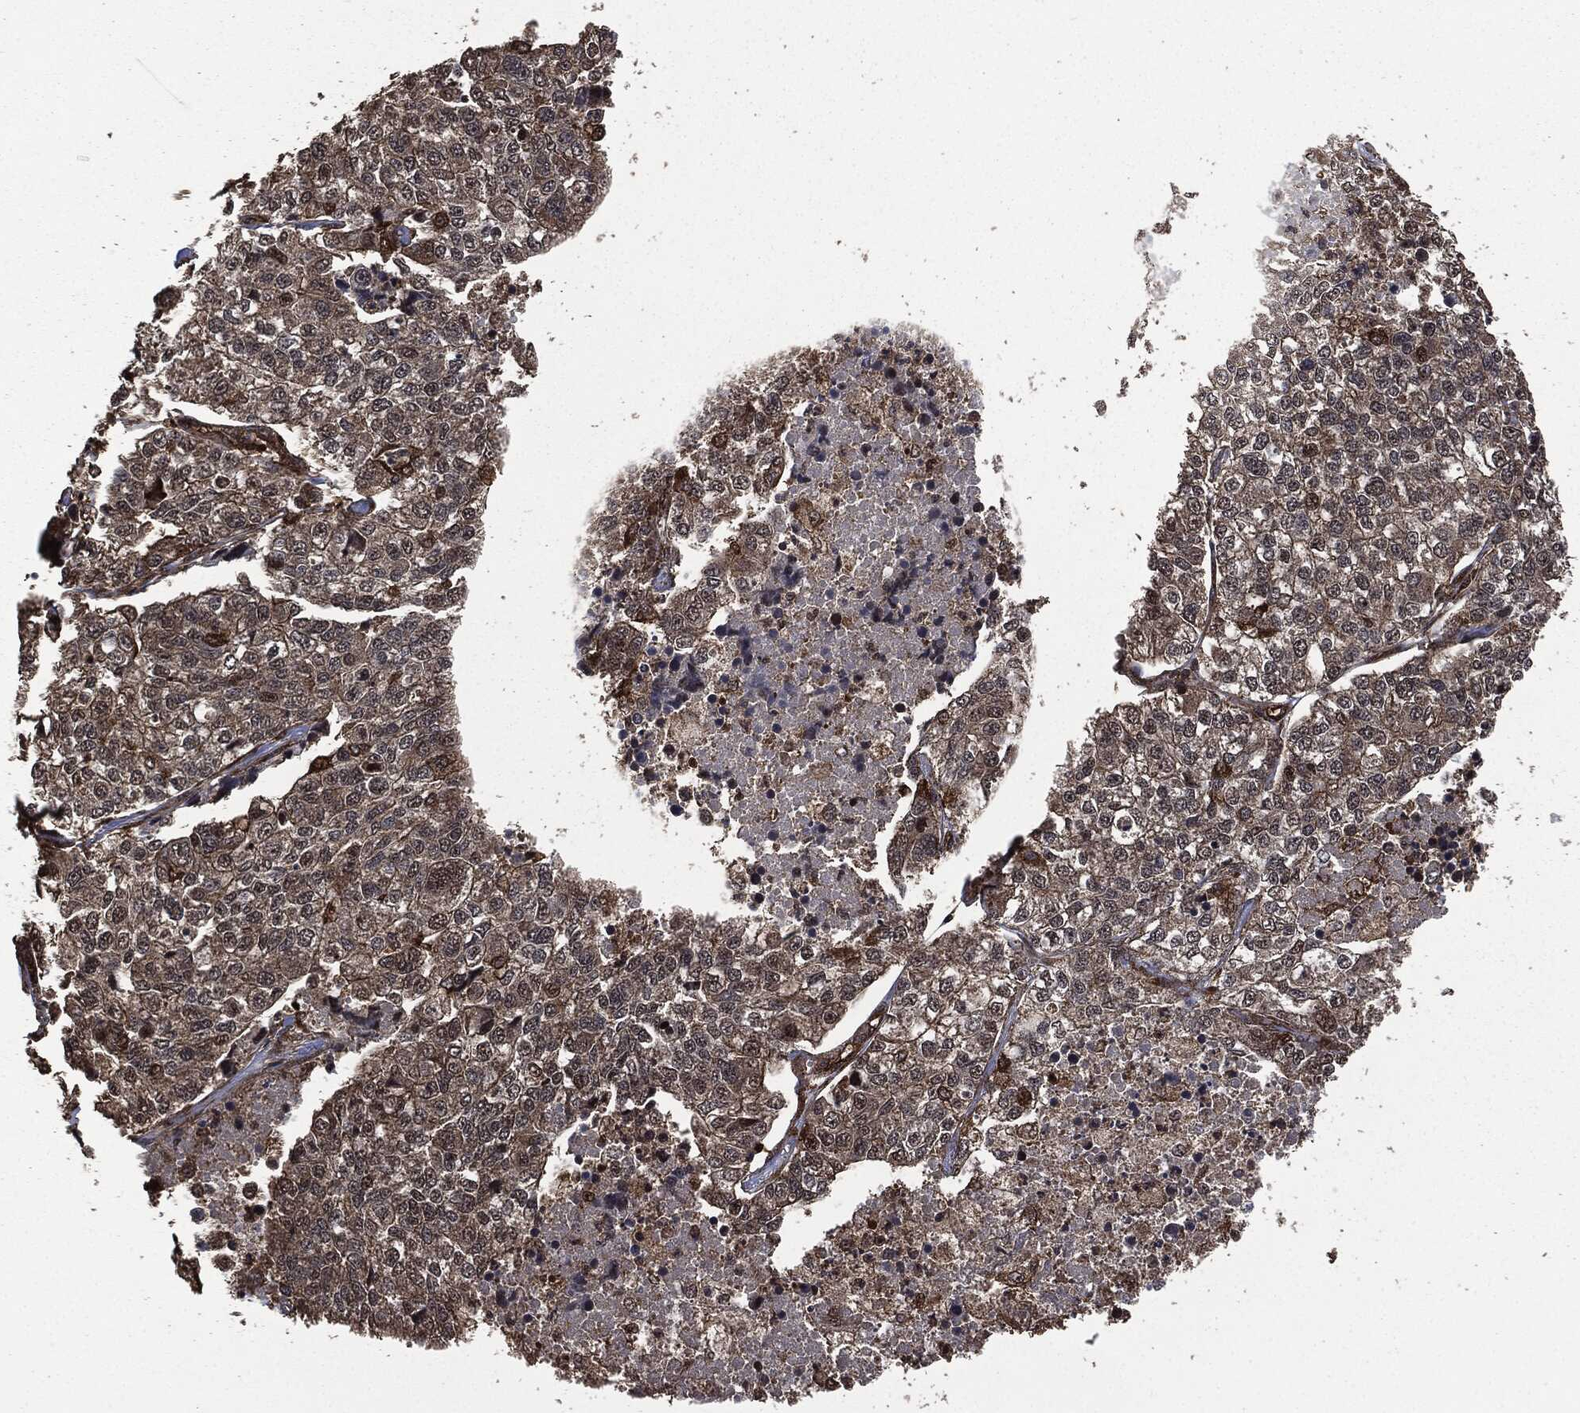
{"staining": {"intensity": "weak", "quantity": ">75%", "location": "cytoplasmic/membranous"}, "tissue": "lung cancer", "cell_type": "Tumor cells", "image_type": "cancer", "snomed": [{"axis": "morphology", "description": "Adenocarcinoma, NOS"}, {"axis": "topography", "description": "Lung"}], "caption": "Adenocarcinoma (lung) stained with a protein marker reveals weak staining in tumor cells.", "gene": "HRAS", "patient": {"sex": "male", "age": 49}}